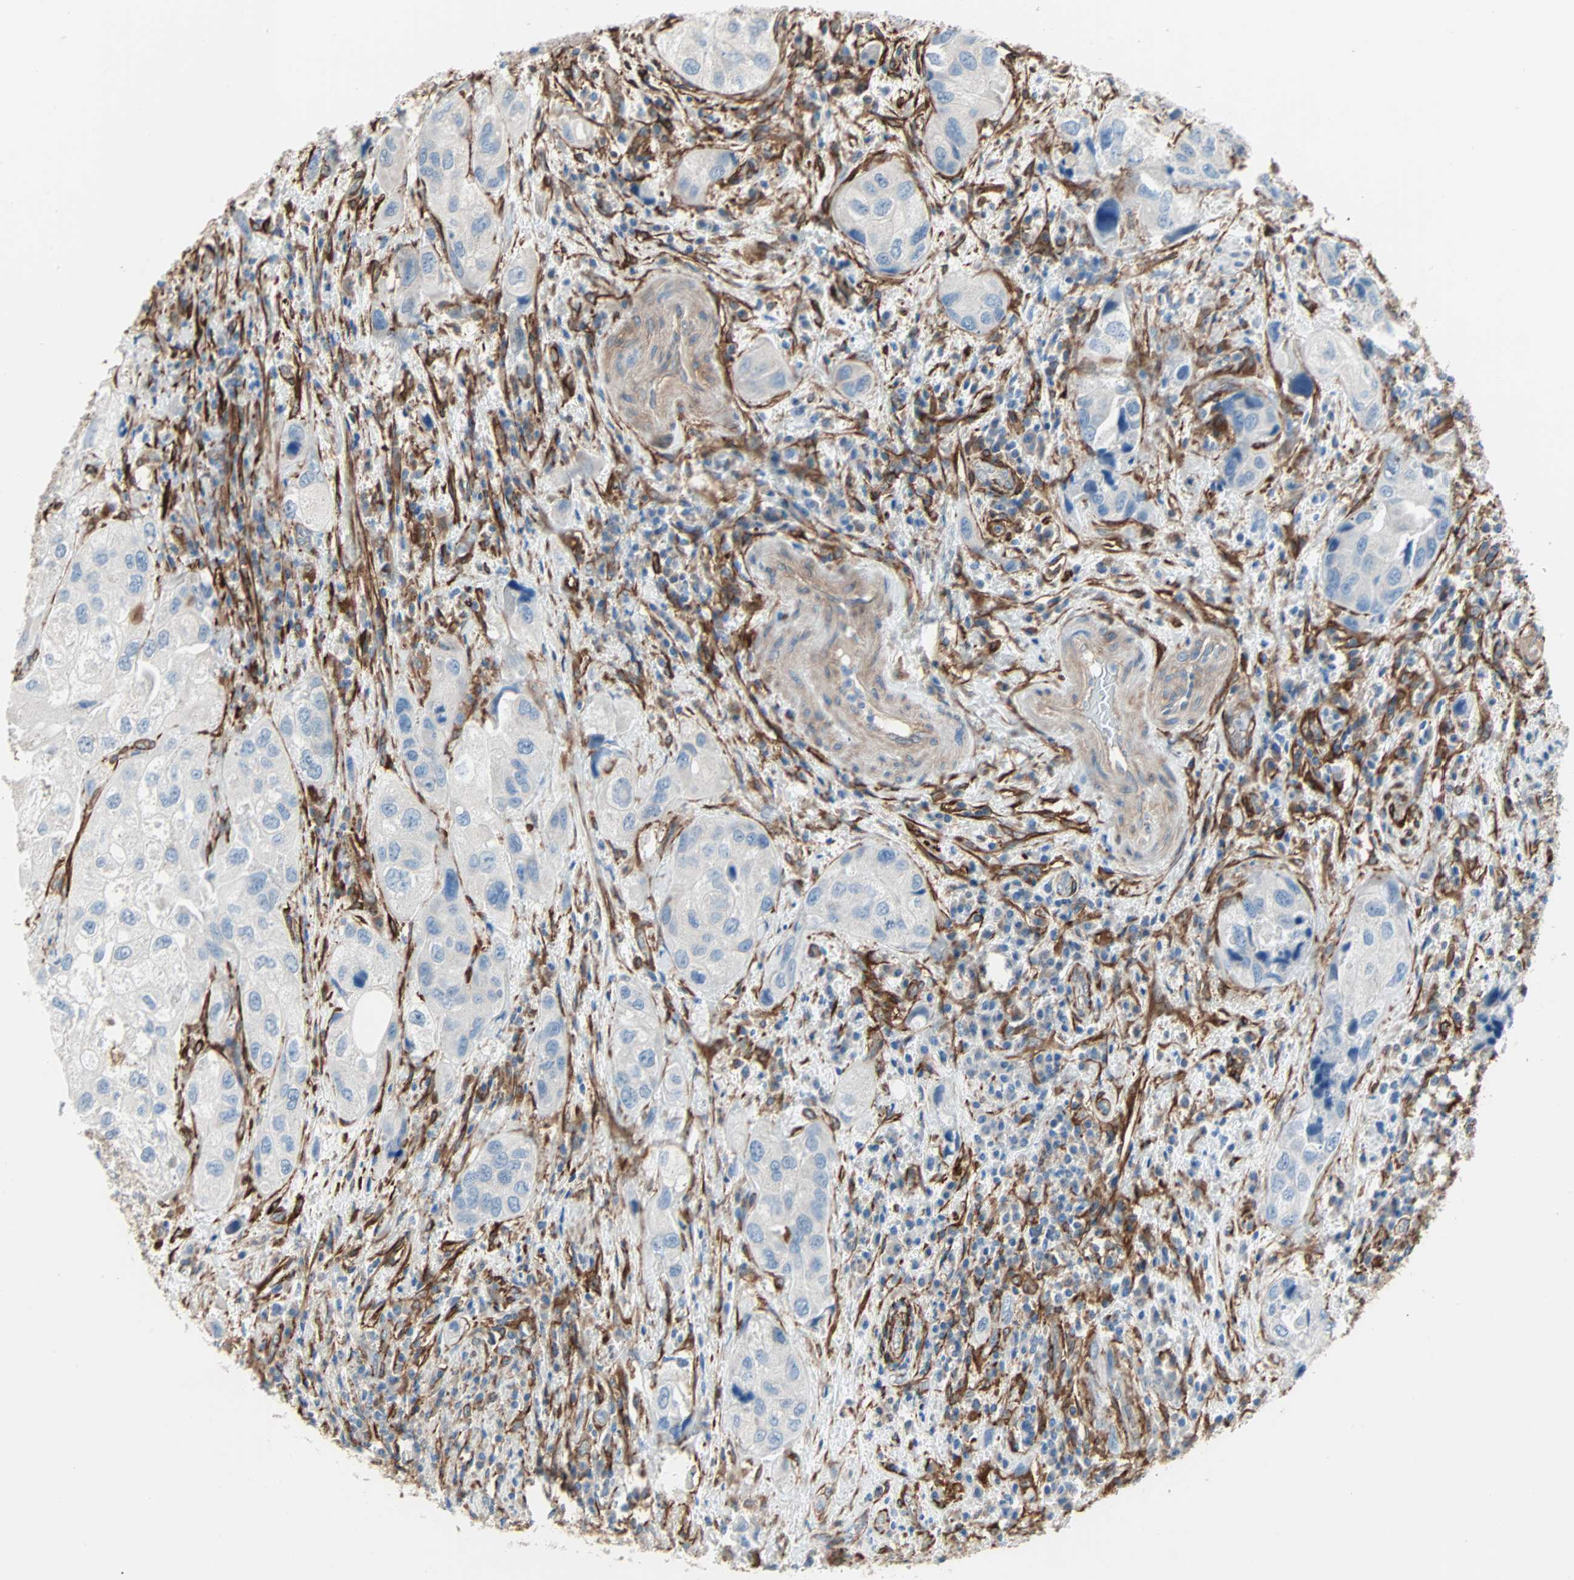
{"staining": {"intensity": "negative", "quantity": "none", "location": "none"}, "tissue": "urothelial cancer", "cell_type": "Tumor cells", "image_type": "cancer", "snomed": [{"axis": "morphology", "description": "Urothelial carcinoma, High grade"}, {"axis": "topography", "description": "Urinary bladder"}], "caption": "An IHC photomicrograph of high-grade urothelial carcinoma is shown. There is no staining in tumor cells of high-grade urothelial carcinoma. (Brightfield microscopy of DAB IHC at high magnification).", "gene": "EPB41L2", "patient": {"sex": "female", "age": 64}}